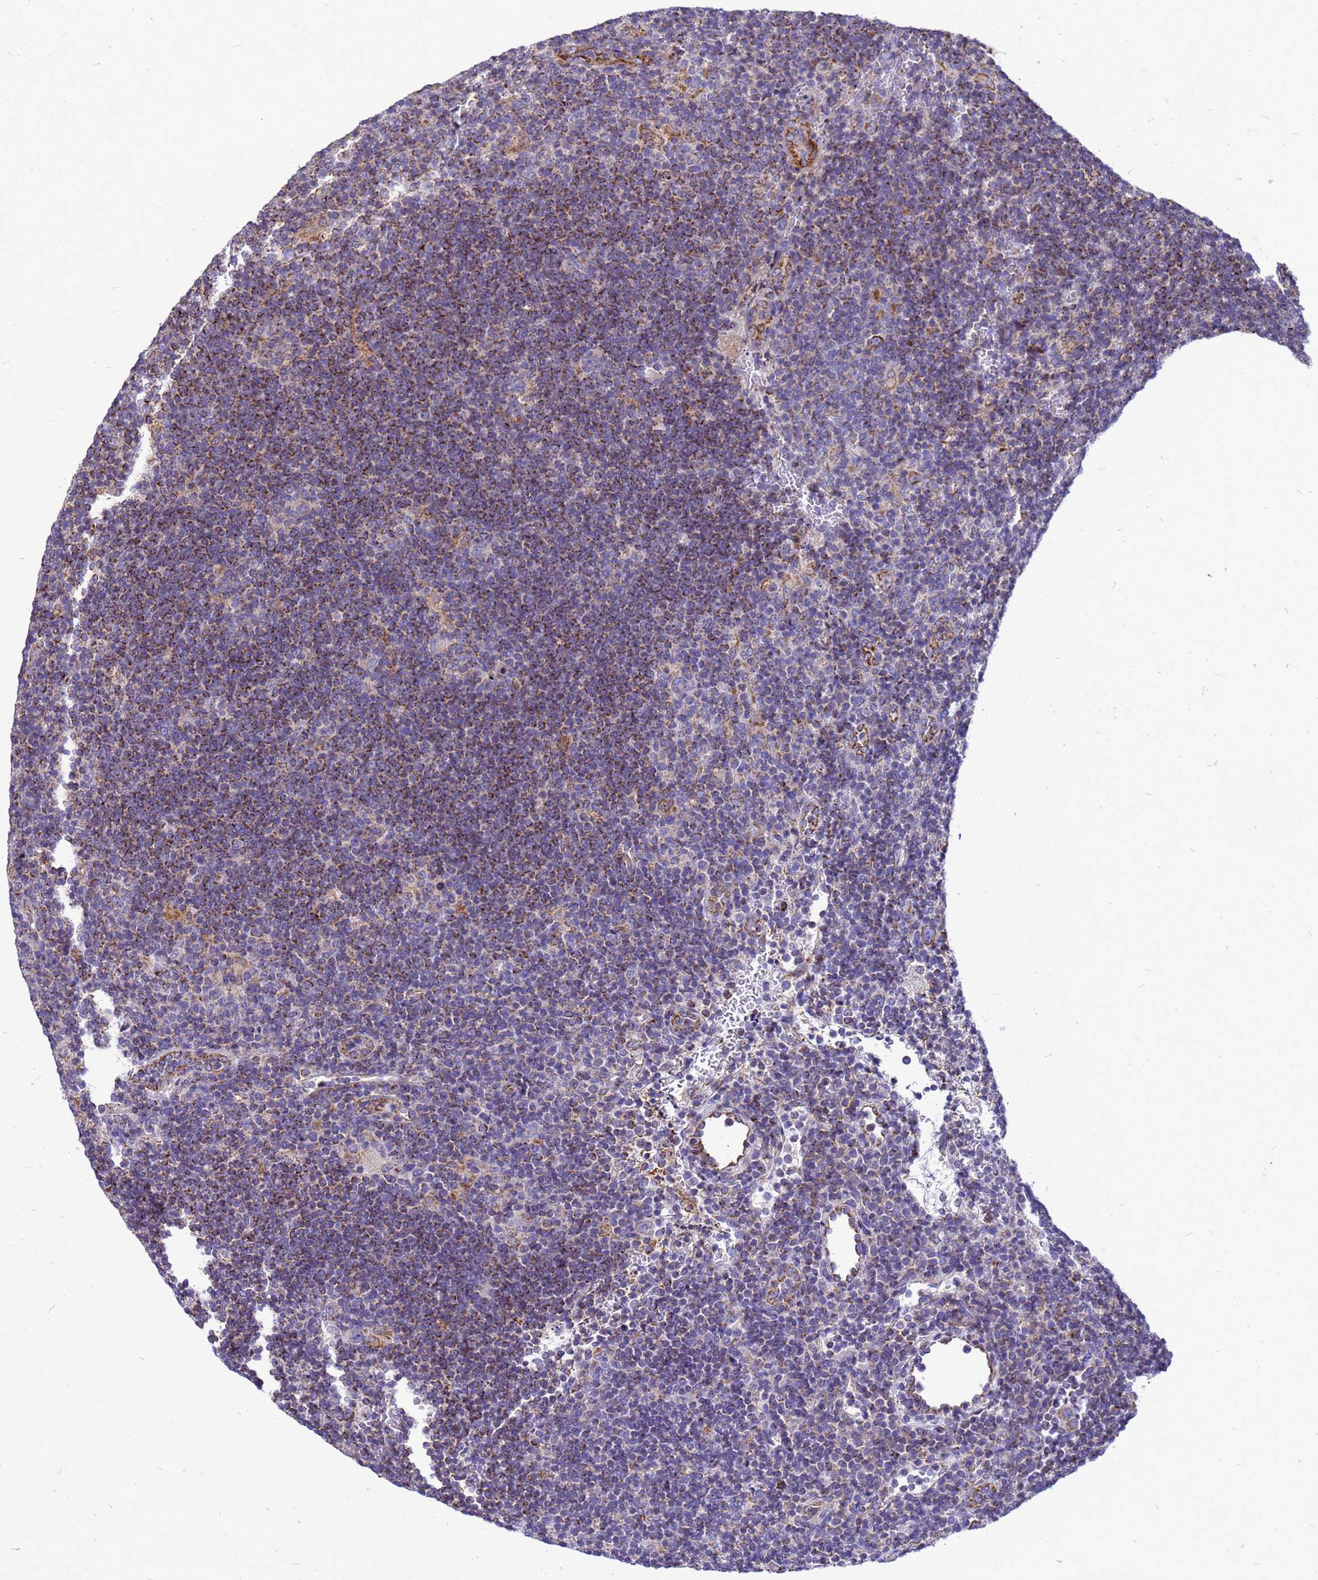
{"staining": {"intensity": "moderate", "quantity": "25%-75%", "location": "cytoplasmic/membranous"}, "tissue": "lymphoma", "cell_type": "Tumor cells", "image_type": "cancer", "snomed": [{"axis": "morphology", "description": "Hodgkin's disease, NOS"}, {"axis": "topography", "description": "Lymph node"}], "caption": "Protein positivity by IHC shows moderate cytoplasmic/membranous staining in approximately 25%-75% of tumor cells in Hodgkin's disease.", "gene": "CMC4", "patient": {"sex": "female", "age": 57}}